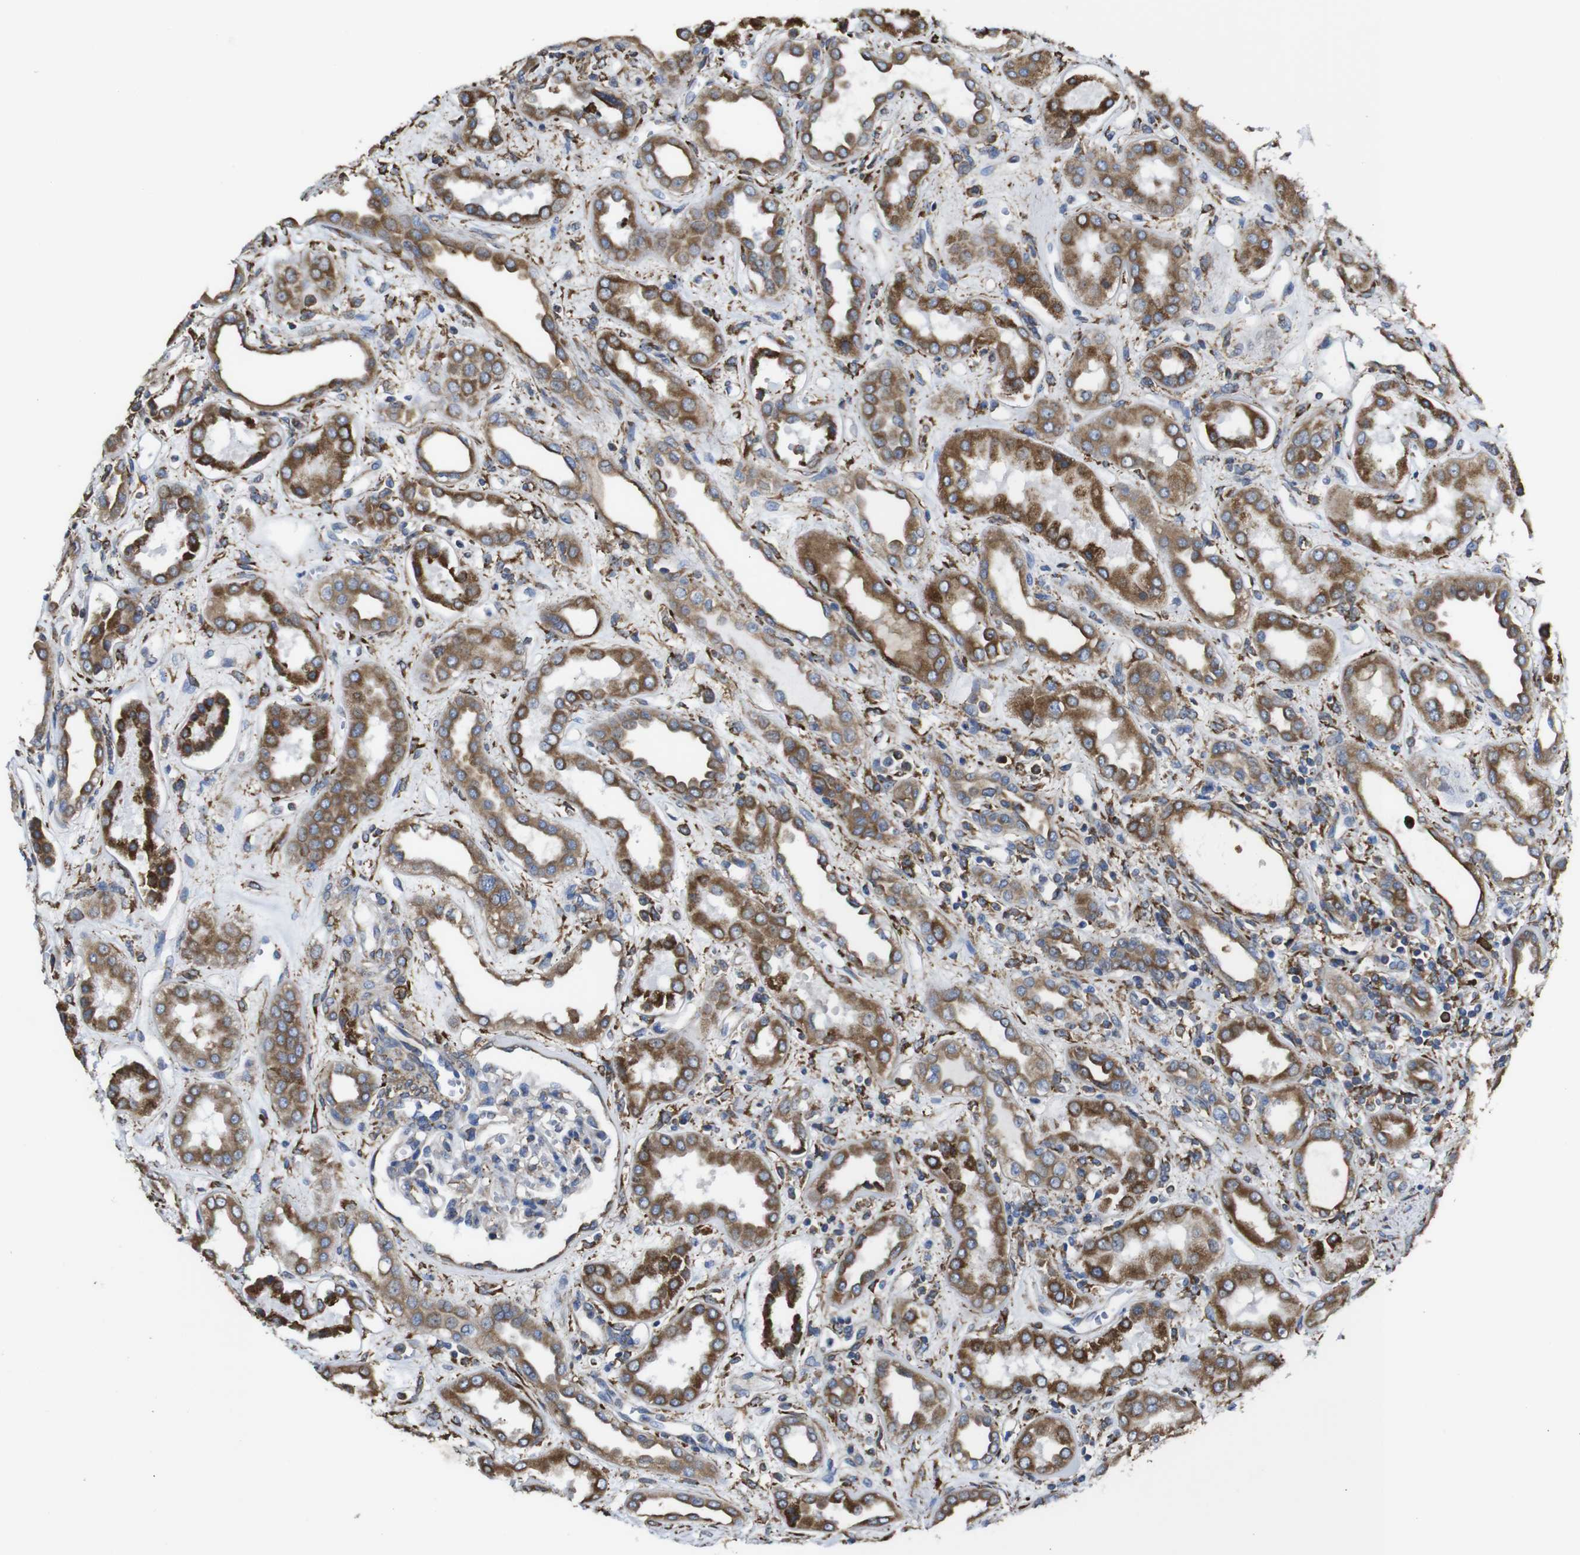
{"staining": {"intensity": "moderate", "quantity": "<25%", "location": "cytoplasmic/membranous"}, "tissue": "kidney", "cell_type": "Cells in glomeruli", "image_type": "normal", "snomed": [{"axis": "morphology", "description": "Normal tissue, NOS"}, {"axis": "topography", "description": "Kidney"}], "caption": "This image displays unremarkable kidney stained with immunohistochemistry (IHC) to label a protein in brown. The cytoplasmic/membranous of cells in glomeruli show moderate positivity for the protein. Nuclei are counter-stained blue.", "gene": "PPIB", "patient": {"sex": "male", "age": 59}}